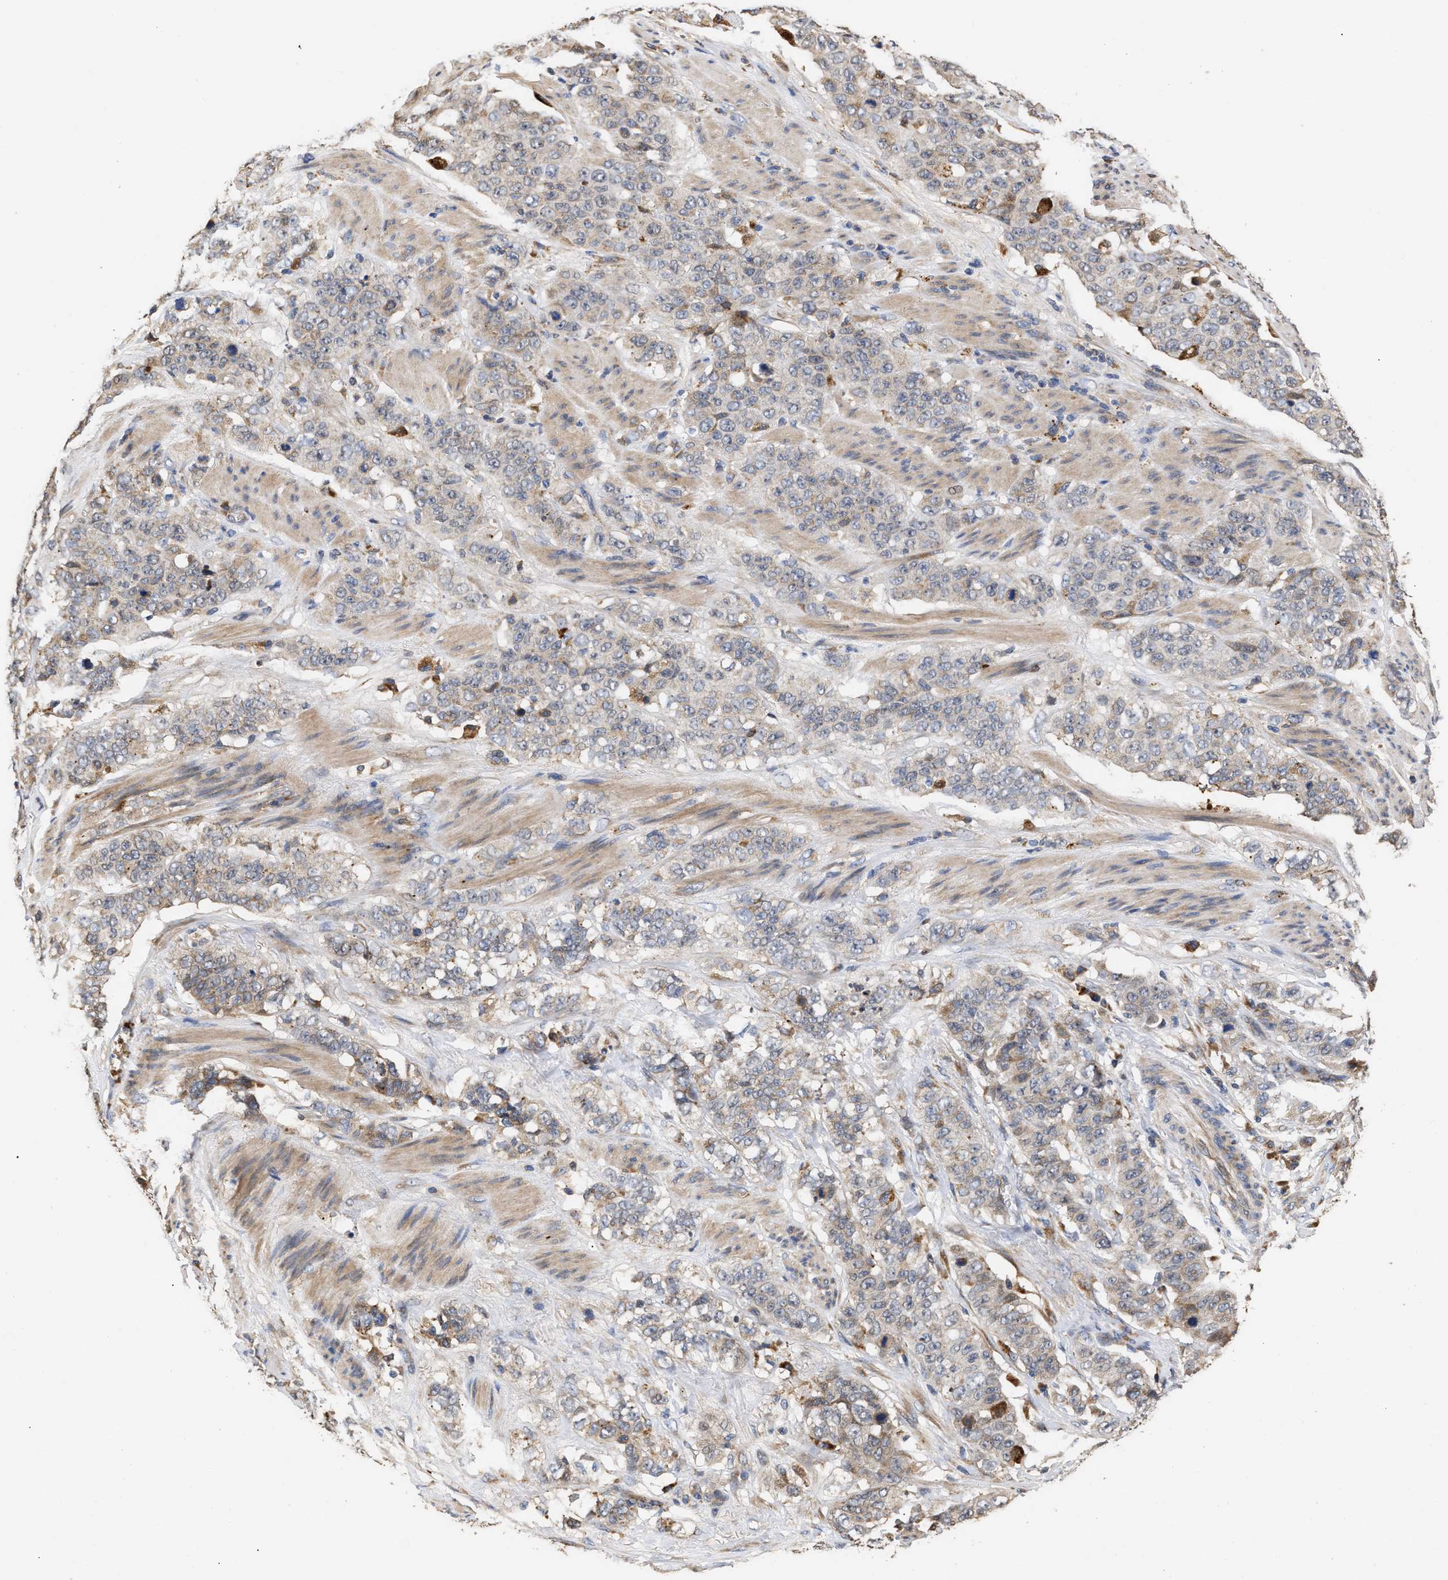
{"staining": {"intensity": "weak", "quantity": "<25%", "location": "cytoplasmic/membranous"}, "tissue": "stomach cancer", "cell_type": "Tumor cells", "image_type": "cancer", "snomed": [{"axis": "morphology", "description": "Adenocarcinoma, NOS"}, {"axis": "topography", "description": "Stomach"}], "caption": "Stomach adenocarcinoma was stained to show a protein in brown. There is no significant expression in tumor cells.", "gene": "GOSR1", "patient": {"sex": "male", "age": 48}}